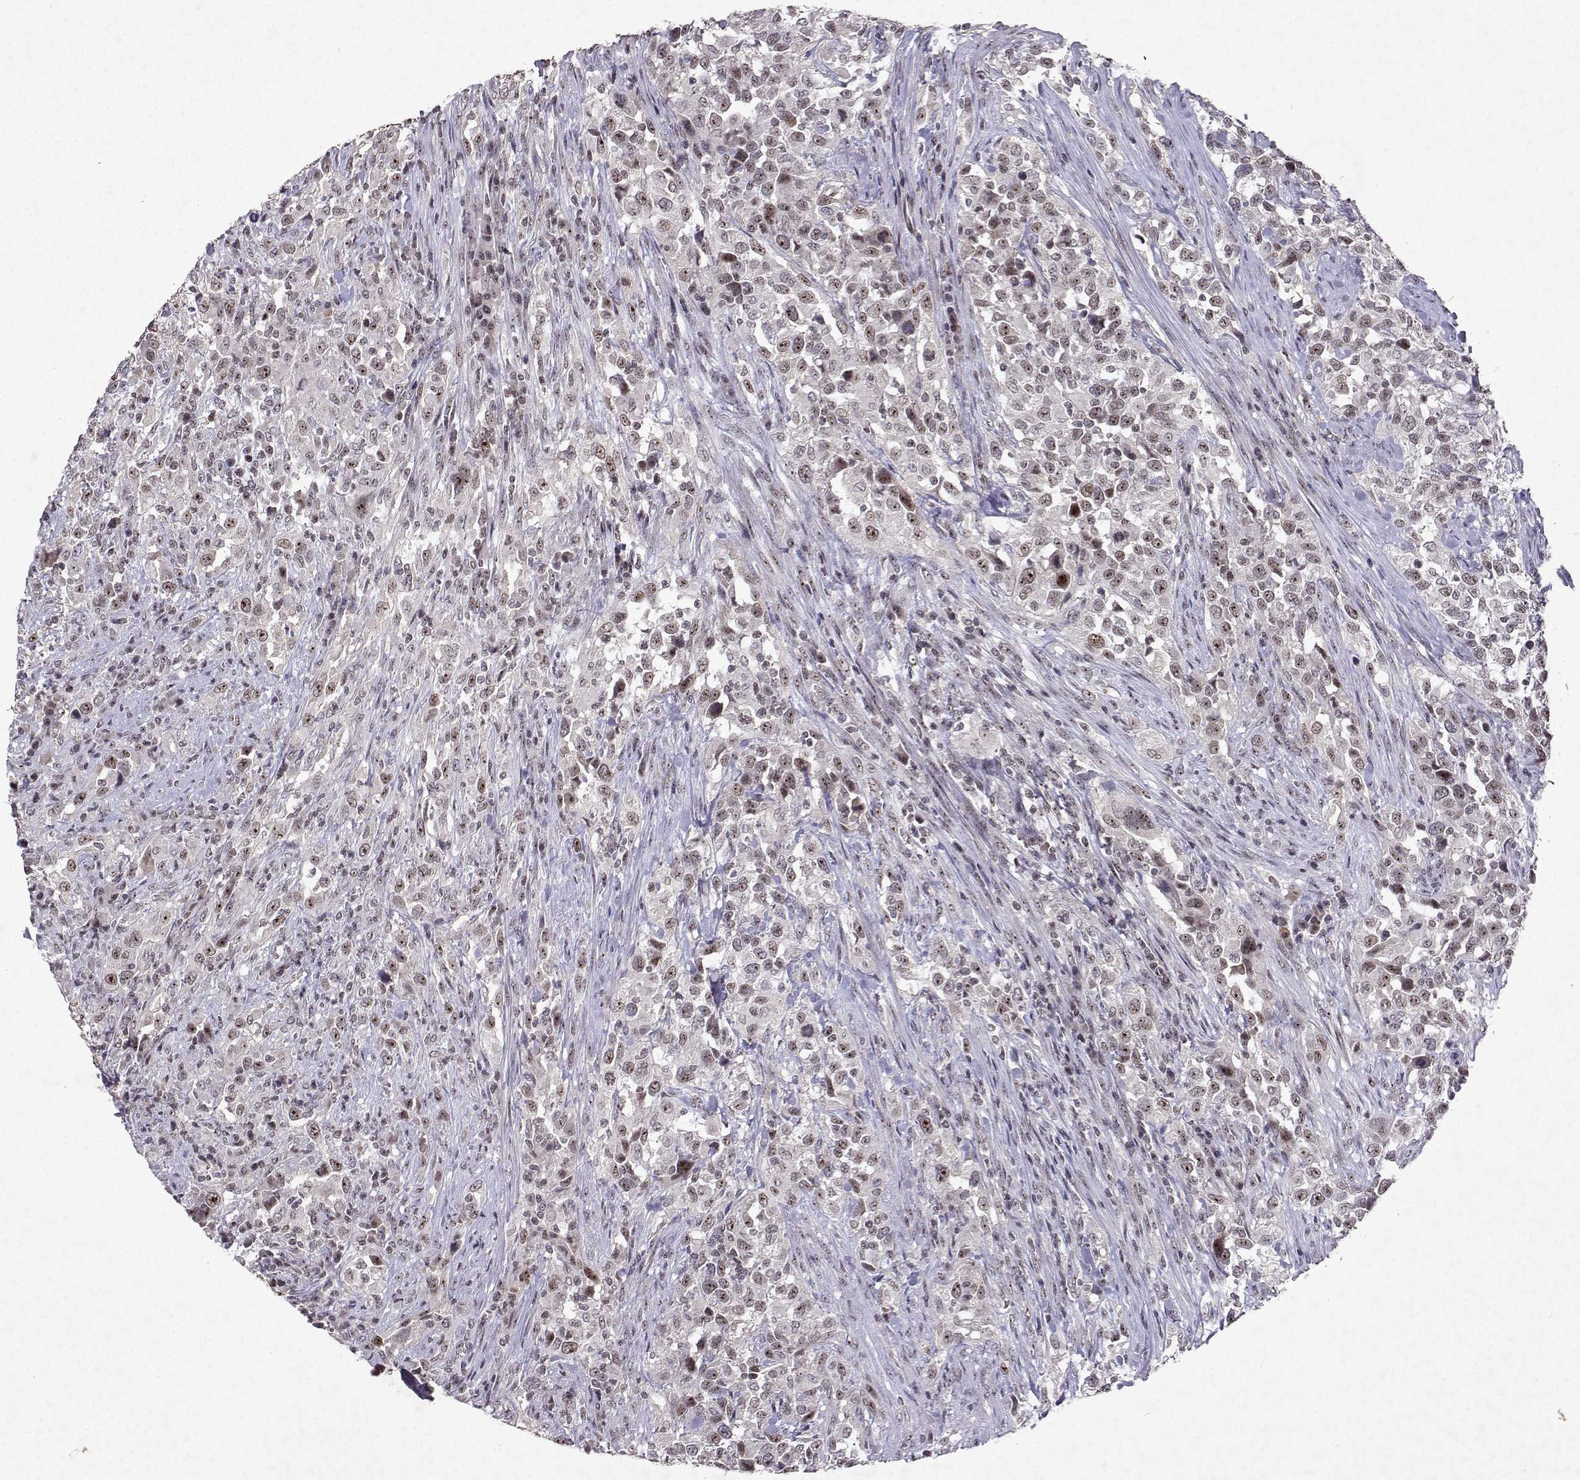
{"staining": {"intensity": "moderate", "quantity": "<25%", "location": "nuclear"}, "tissue": "urothelial cancer", "cell_type": "Tumor cells", "image_type": "cancer", "snomed": [{"axis": "morphology", "description": "Urothelial carcinoma, NOS"}, {"axis": "morphology", "description": "Urothelial carcinoma, High grade"}, {"axis": "topography", "description": "Urinary bladder"}], "caption": "The micrograph reveals a brown stain indicating the presence of a protein in the nuclear of tumor cells in urothelial carcinoma (high-grade).", "gene": "DDX56", "patient": {"sex": "female", "age": 64}}